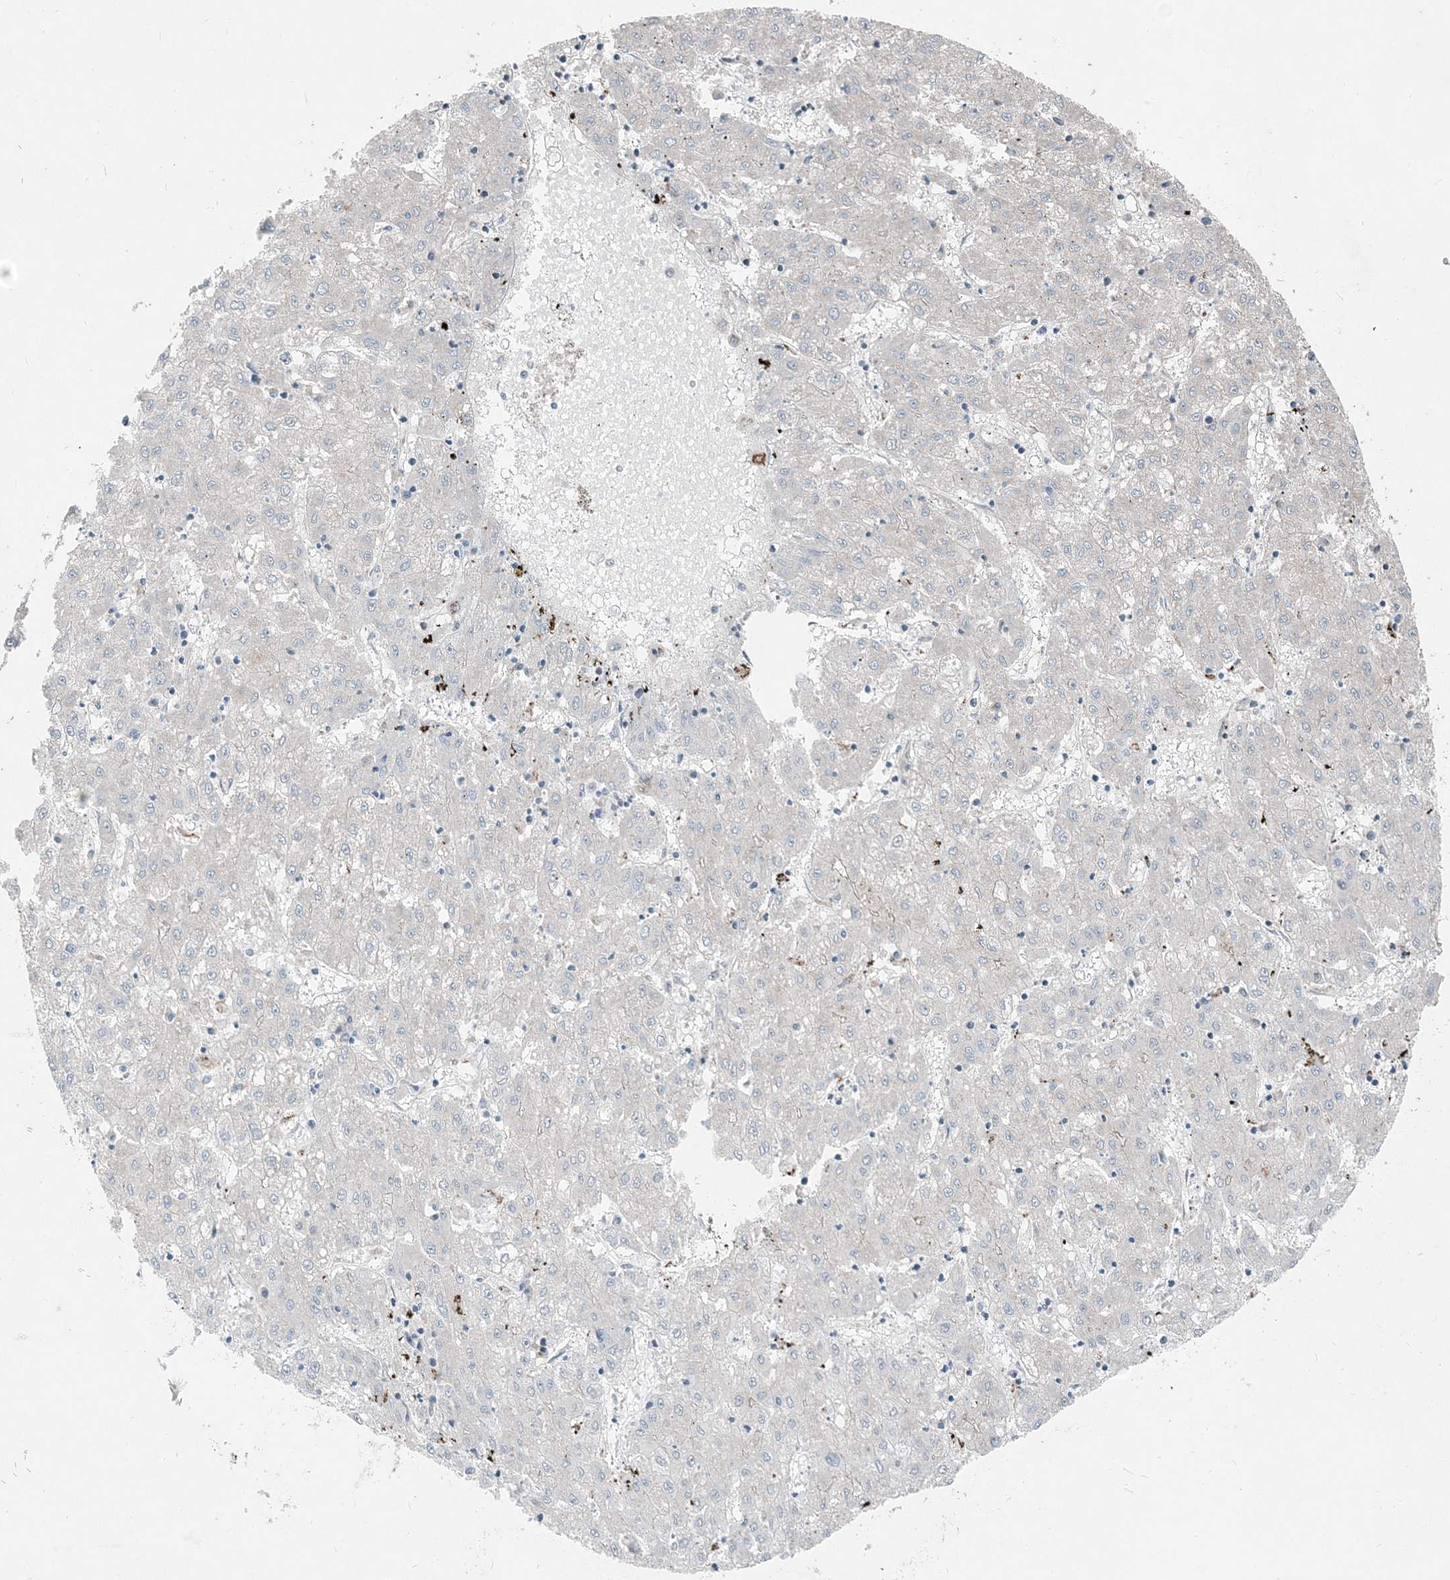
{"staining": {"intensity": "negative", "quantity": "none", "location": "none"}, "tissue": "liver cancer", "cell_type": "Tumor cells", "image_type": "cancer", "snomed": [{"axis": "morphology", "description": "Carcinoma, Hepatocellular, NOS"}, {"axis": "topography", "description": "Liver"}], "caption": "Tumor cells are negative for protein expression in human liver hepatocellular carcinoma.", "gene": "INTU", "patient": {"sex": "male", "age": 72}}